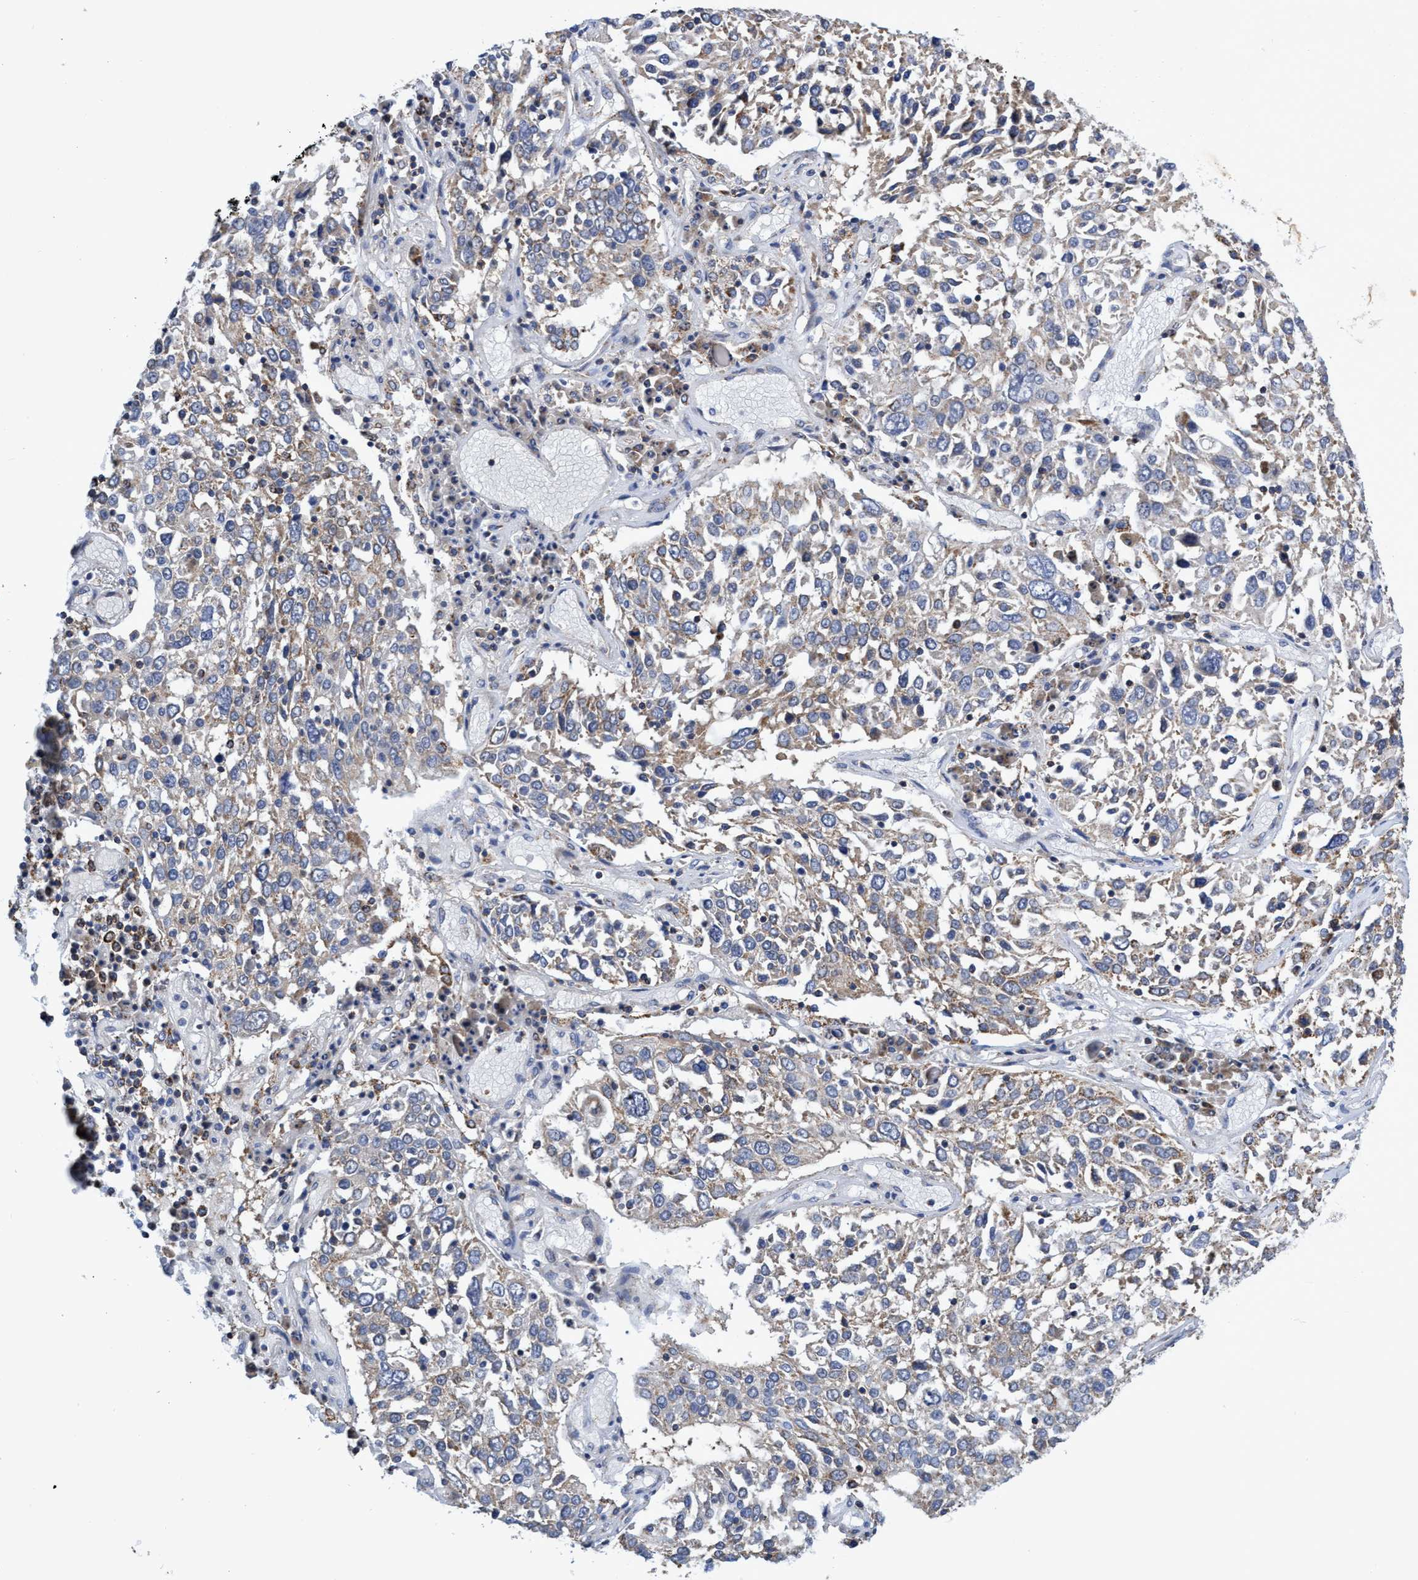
{"staining": {"intensity": "weak", "quantity": ">75%", "location": "cytoplasmic/membranous"}, "tissue": "lung cancer", "cell_type": "Tumor cells", "image_type": "cancer", "snomed": [{"axis": "morphology", "description": "Squamous cell carcinoma, NOS"}, {"axis": "topography", "description": "Lung"}], "caption": "Protein staining of lung cancer tissue demonstrates weak cytoplasmic/membranous expression in approximately >75% of tumor cells.", "gene": "CRYZ", "patient": {"sex": "male", "age": 65}}